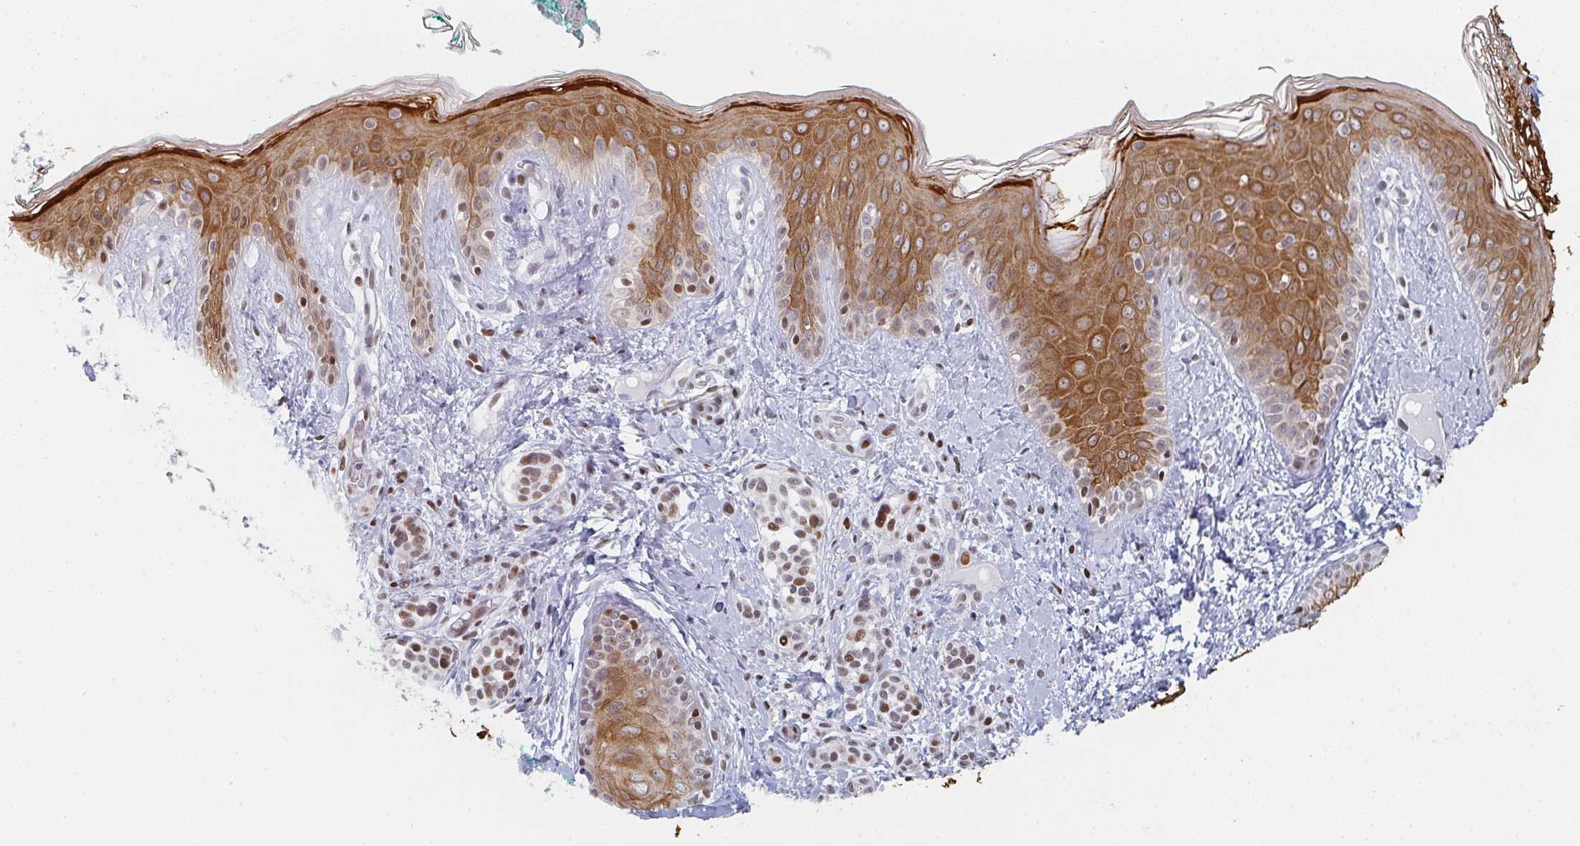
{"staining": {"intensity": "moderate", "quantity": ">75%", "location": "nuclear"}, "tissue": "skin", "cell_type": "Fibroblasts", "image_type": "normal", "snomed": [{"axis": "morphology", "description": "Normal tissue, NOS"}, {"axis": "topography", "description": "Skin"}], "caption": "An immunohistochemistry photomicrograph of benign tissue is shown. Protein staining in brown shows moderate nuclear positivity in skin within fibroblasts.", "gene": "POU2AF2", "patient": {"sex": "male", "age": 16}}